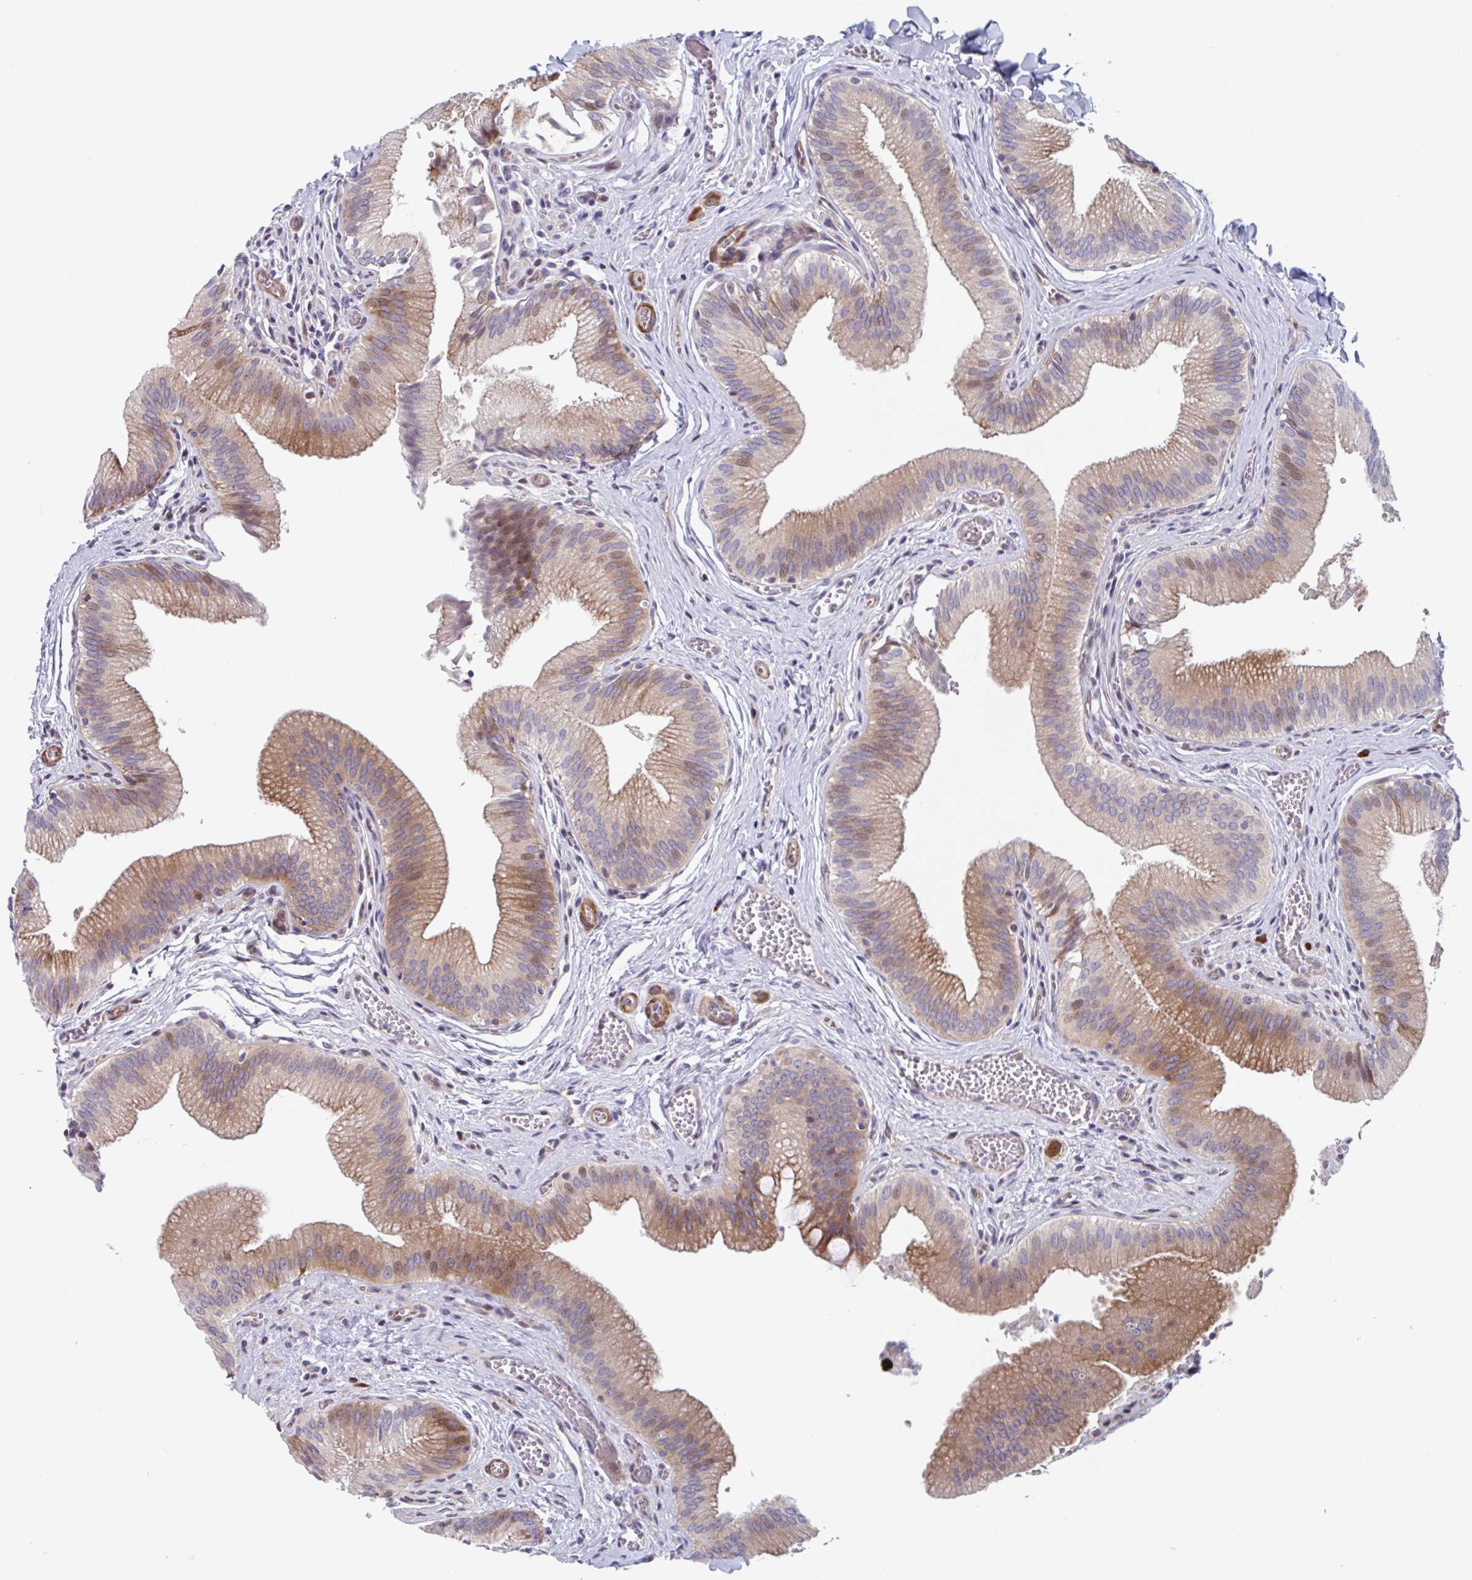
{"staining": {"intensity": "moderate", "quantity": ">75%", "location": "cytoplasmic/membranous,nuclear"}, "tissue": "gallbladder", "cell_type": "Glandular cells", "image_type": "normal", "snomed": [{"axis": "morphology", "description": "Normal tissue, NOS"}, {"axis": "topography", "description": "Gallbladder"}], "caption": "Unremarkable gallbladder reveals moderate cytoplasmic/membranous,nuclear expression in about >75% of glandular cells (DAB (3,3'-diaminobenzidine) IHC, brown staining for protein, blue staining for nuclei)..", "gene": "DUXA", "patient": {"sex": "male", "age": 17}}